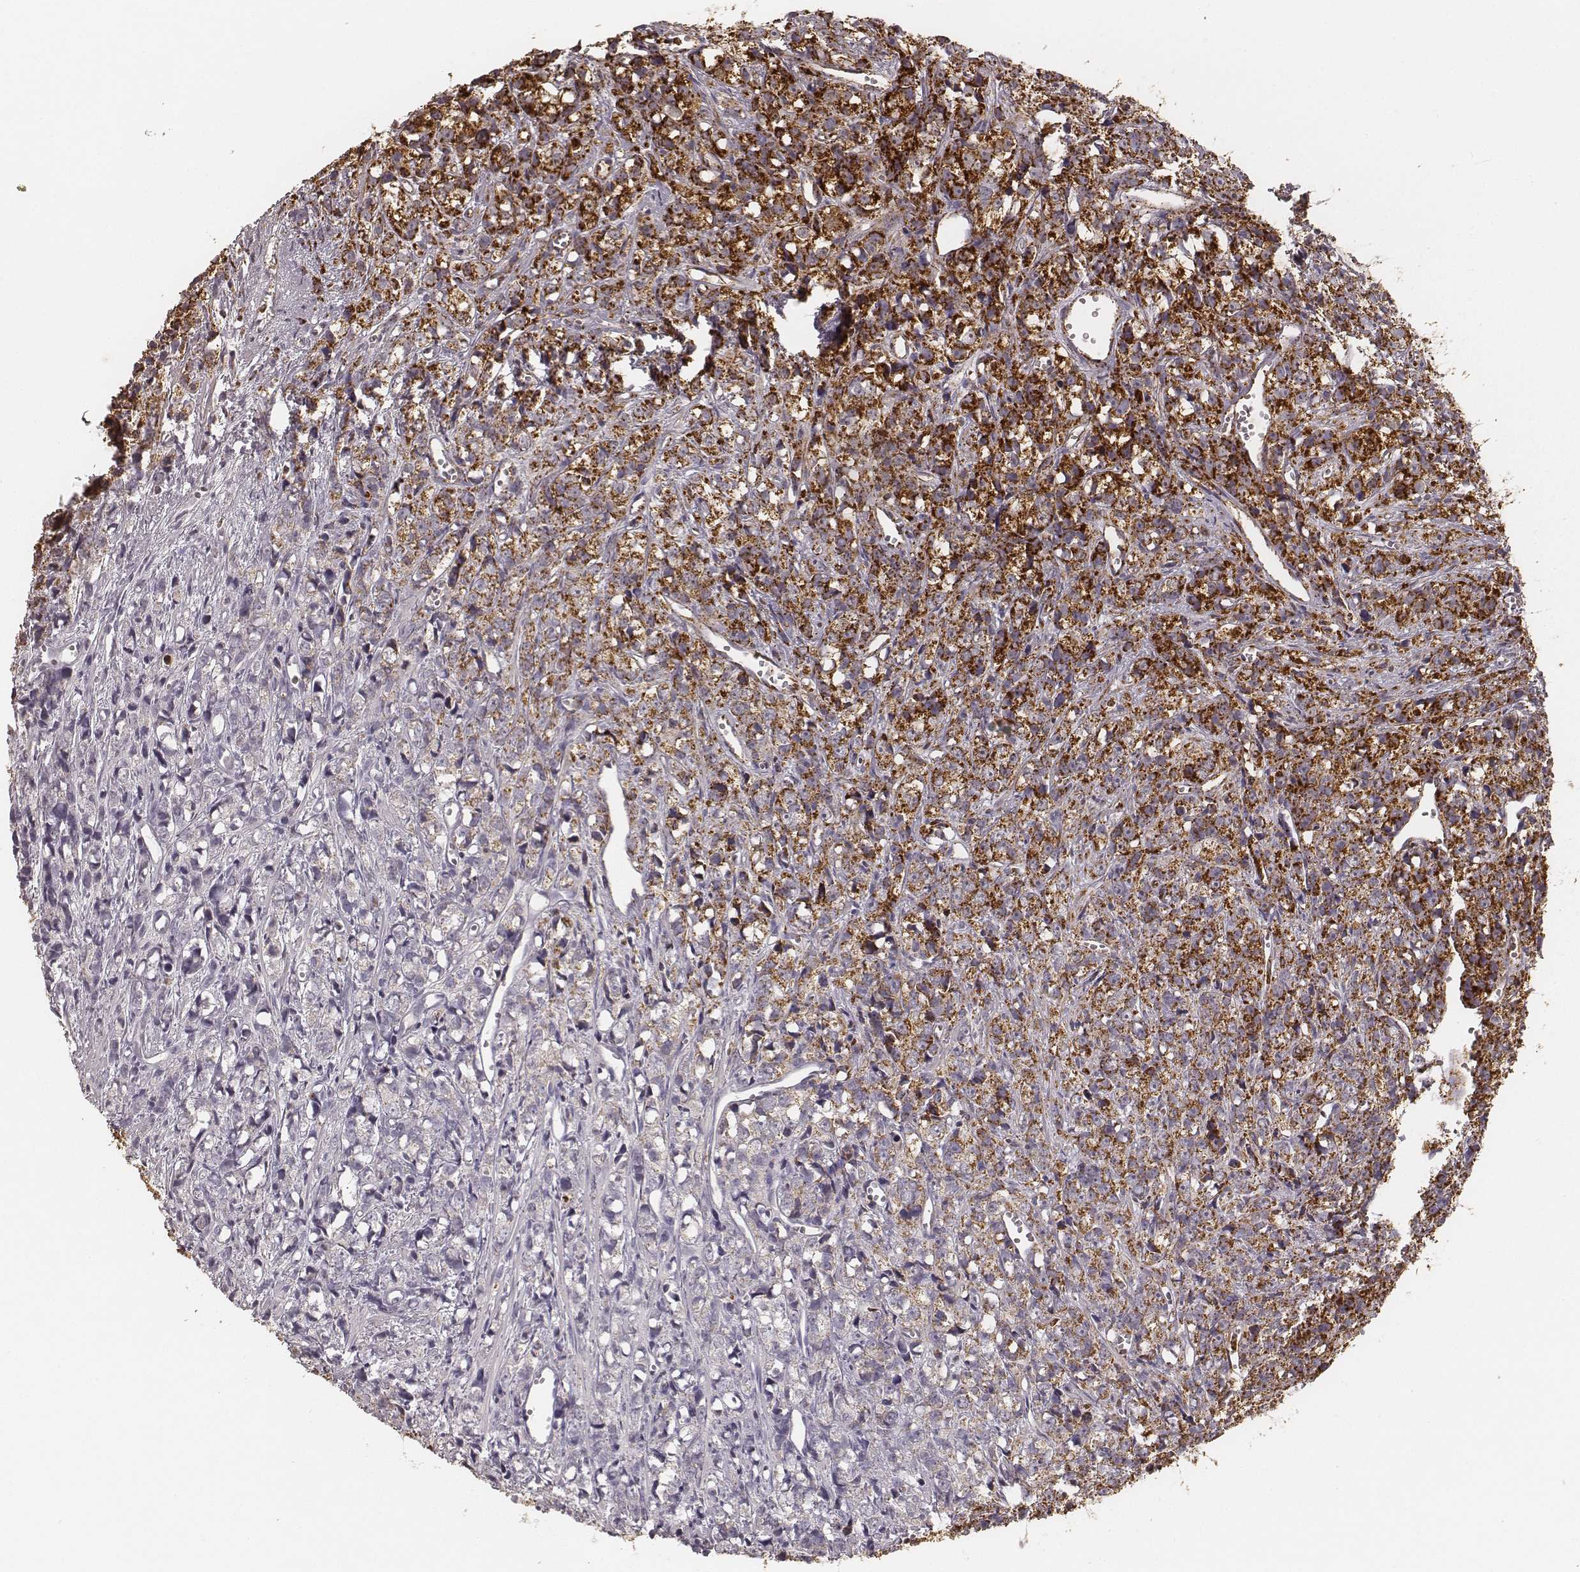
{"staining": {"intensity": "strong", "quantity": ">75%", "location": "cytoplasmic/membranous"}, "tissue": "prostate cancer", "cell_type": "Tumor cells", "image_type": "cancer", "snomed": [{"axis": "morphology", "description": "Adenocarcinoma, High grade"}, {"axis": "topography", "description": "Prostate"}], "caption": "Protein expression analysis of human prostate high-grade adenocarcinoma reveals strong cytoplasmic/membranous positivity in approximately >75% of tumor cells. (IHC, brightfield microscopy, high magnification).", "gene": "CS", "patient": {"sex": "male", "age": 77}}